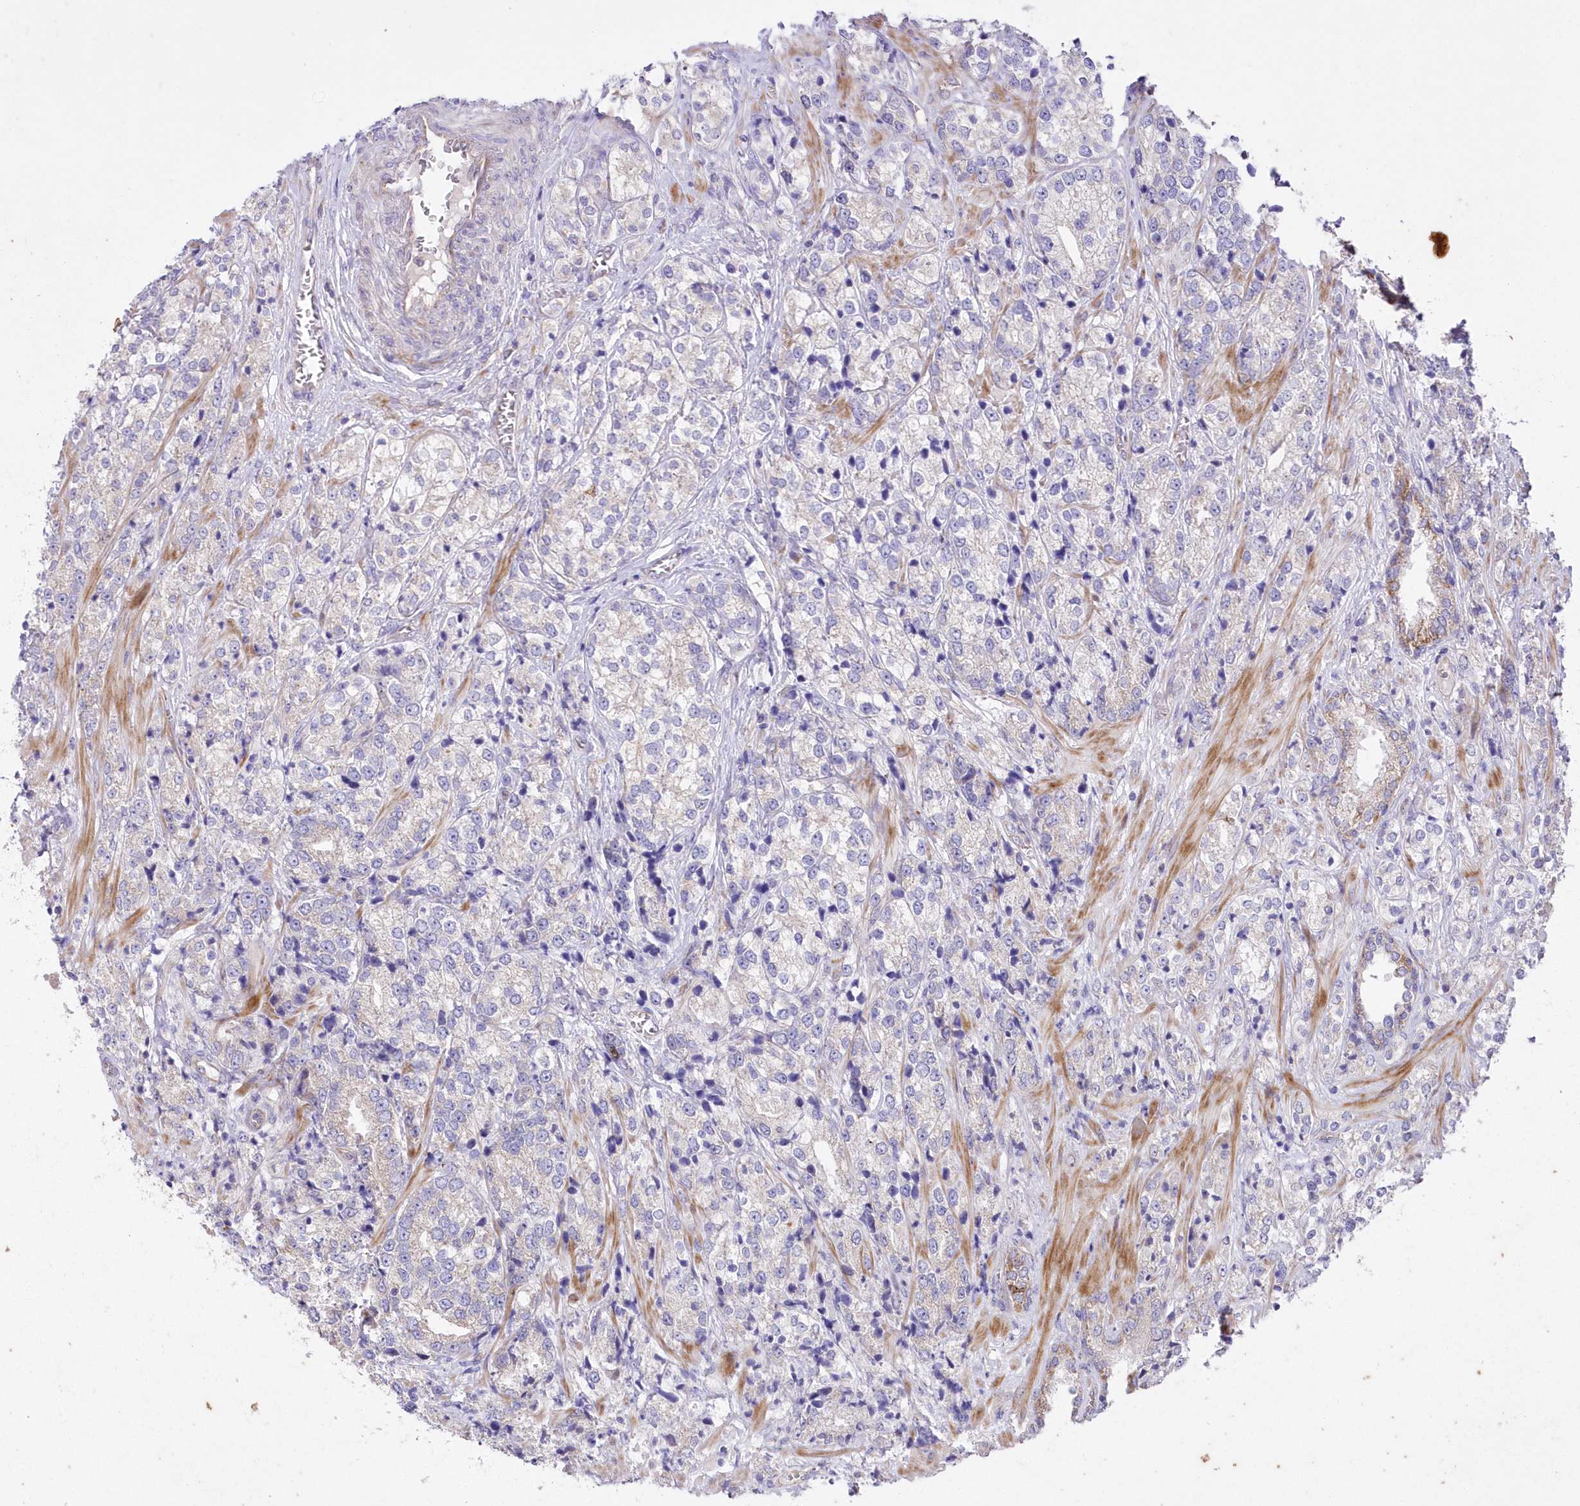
{"staining": {"intensity": "negative", "quantity": "none", "location": "none"}, "tissue": "prostate cancer", "cell_type": "Tumor cells", "image_type": "cancer", "snomed": [{"axis": "morphology", "description": "Adenocarcinoma, High grade"}, {"axis": "topography", "description": "Prostate"}], "caption": "Histopathology image shows no significant protein expression in tumor cells of prostate cancer.", "gene": "ITSN2", "patient": {"sex": "male", "age": 69}}